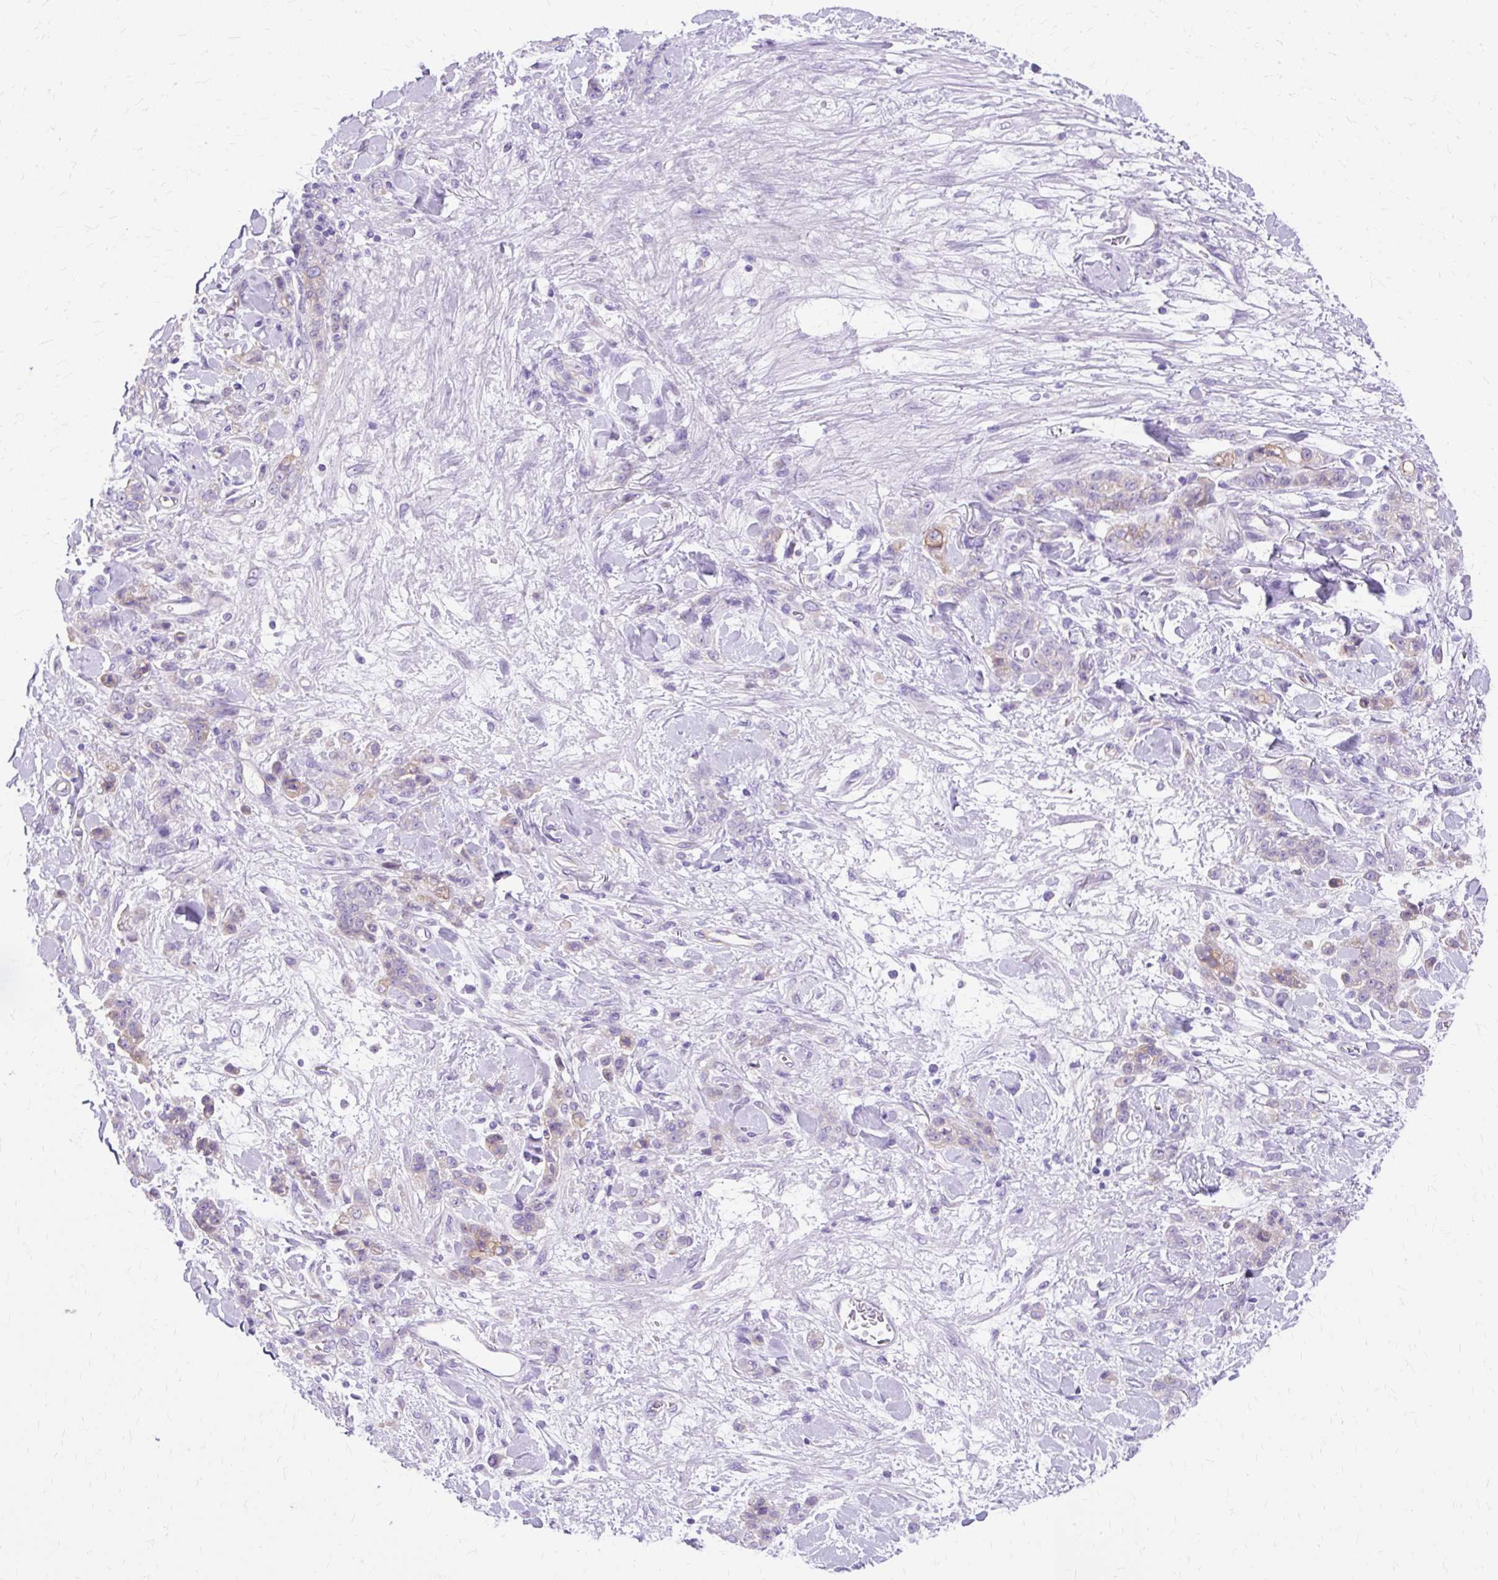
{"staining": {"intensity": "negative", "quantity": "none", "location": "none"}, "tissue": "stomach cancer", "cell_type": "Tumor cells", "image_type": "cancer", "snomed": [{"axis": "morphology", "description": "Normal tissue, NOS"}, {"axis": "morphology", "description": "Adenocarcinoma, NOS"}, {"axis": "topography", "description": "Stomach"}], "caption": "Human stomach adenocarcinoma stained for a protein using immunohistochemistry (IHC) reveals no positivity in tumor cells.", "gene": "MYO6", "patient": {"sex": "male", "age": 82}}